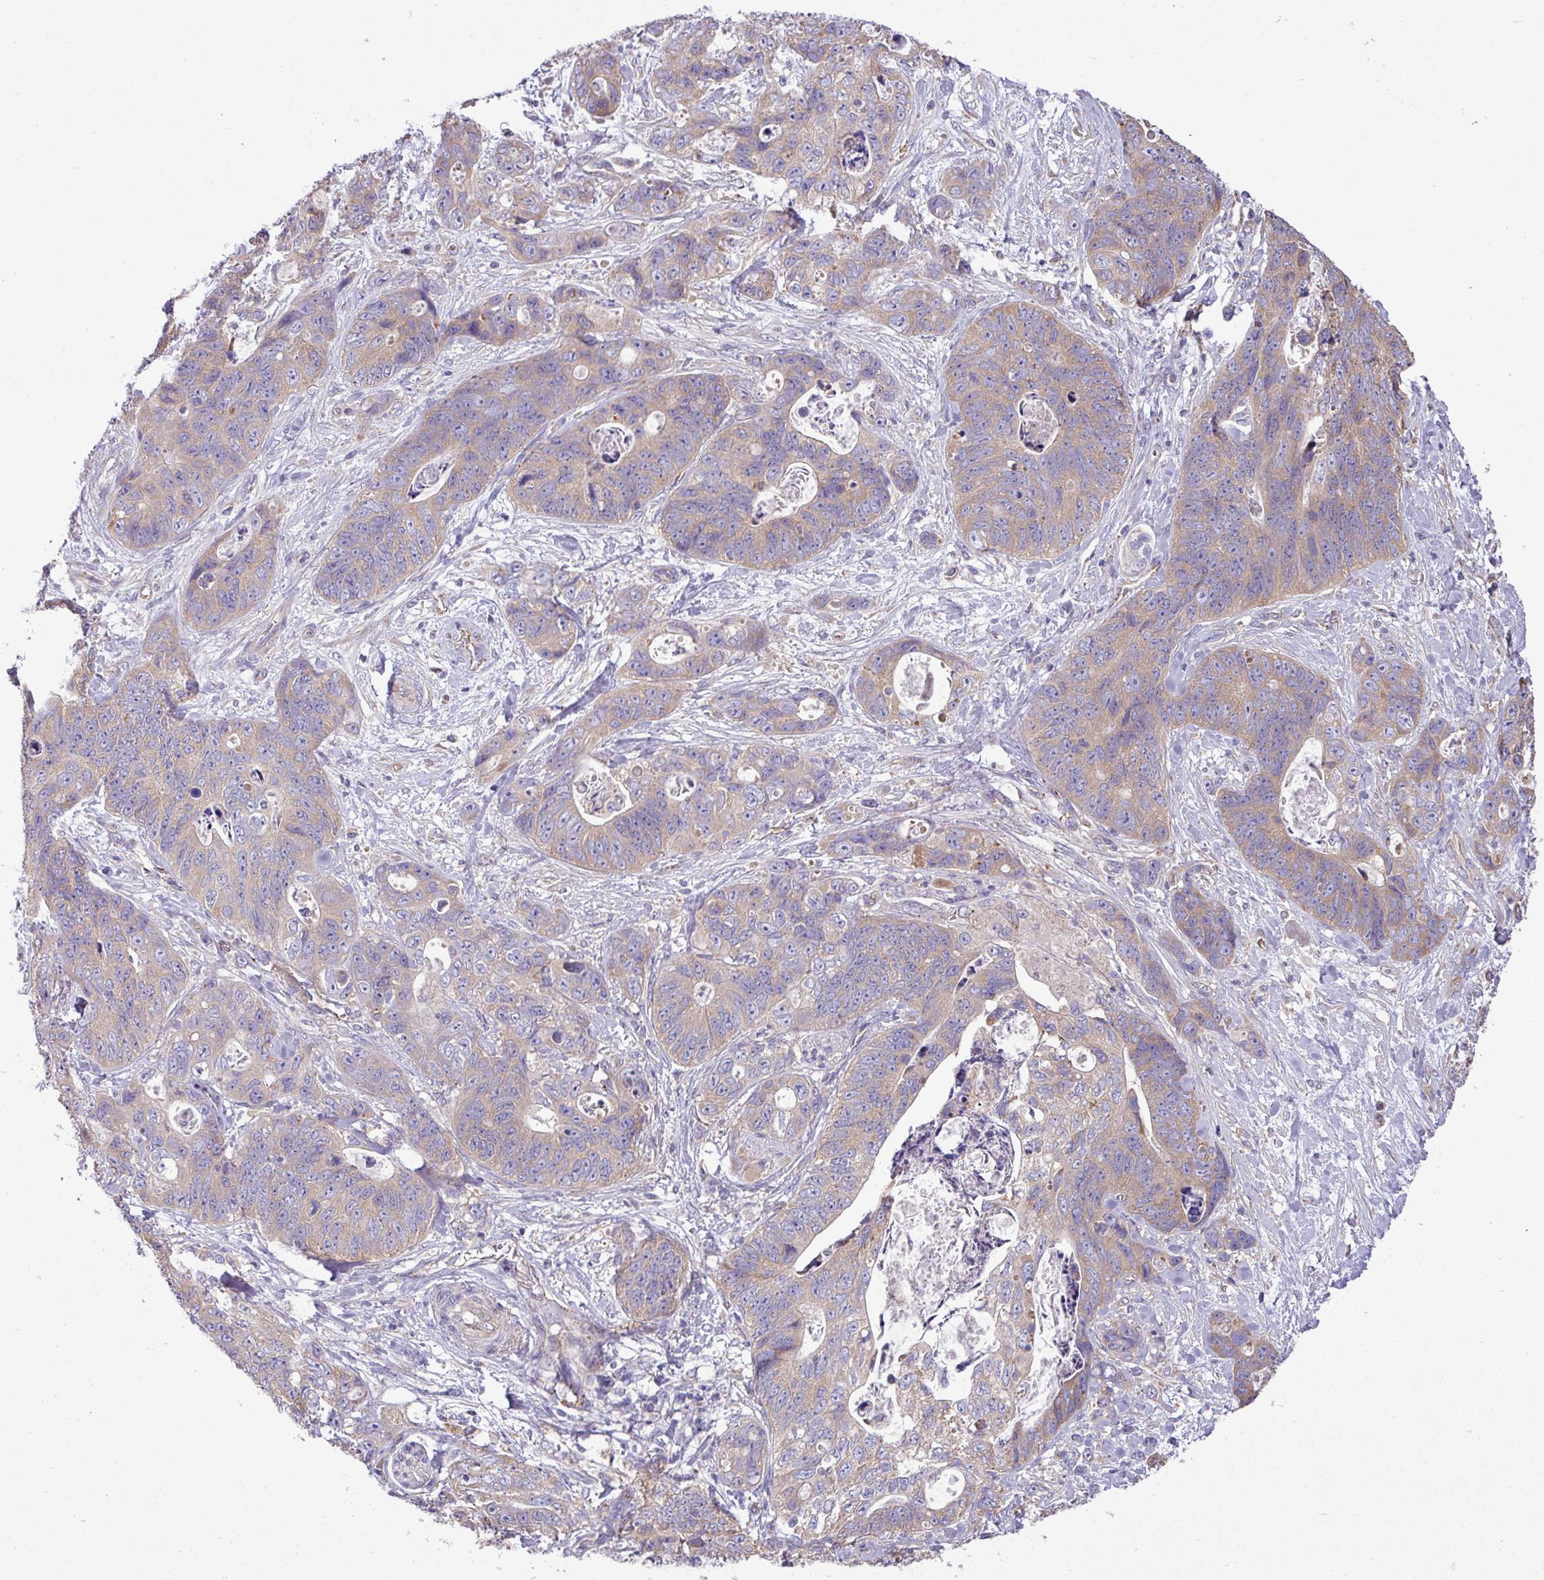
{"staining": {"intensity": "weak", "quantity": "25%-75%", "location": "cytoplasmic/membranous"}, "tissue": "stomach cancer", "cell_type": "Tumor cells", "image_type": "cancer", "snomed": [{"axis": "morphology", "description": "Normal tissue, NOS"}, {"axis": "morphology", "description": "Adenocarcinoma, NOS"}, {"axis": "topography", "description": "Stomach"}], "caption": "An immunohistochemistry (IHC) image of neoplastic tissue is shown. Protein staining in brown highlights weak cytoplasmic/membranous positivity in stomach cancer within tumor cells.", "gene": "PPM1J", "patient": {"sex": "female", "age": 89}}